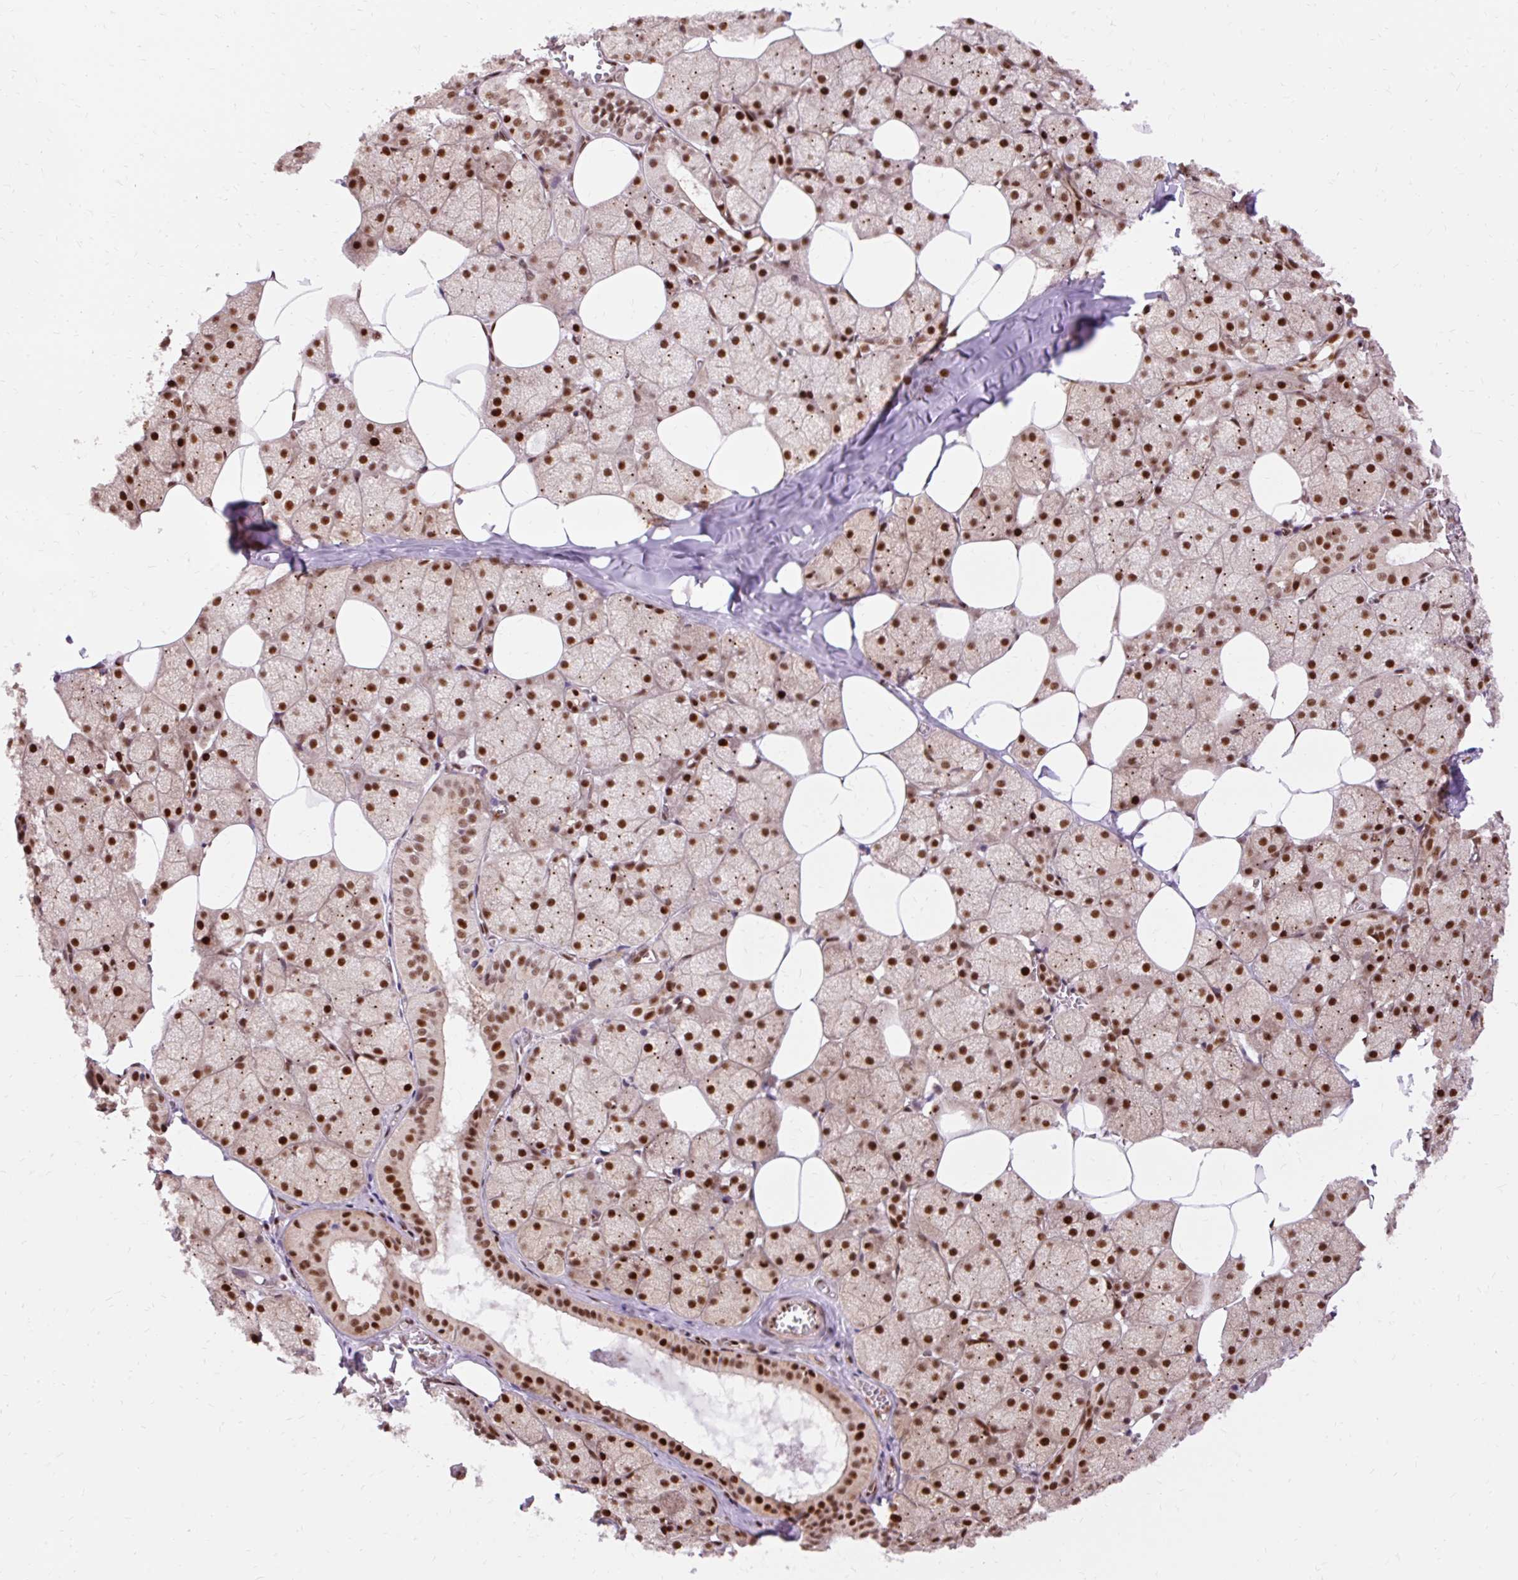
{"staining": {"intensity": "strong", "quantity": ">75%", "location": "nuclear"}, "tissue": "salivary gland", "cell_type": "Glandular cells", "image_type": "normal", "snomed": [{"axis": "morphology", "description": "Normal tissue, NOS"}, {"axis": "topography", "description": "Salivary gland"}, {"axis": "topography", "description": "Peripheral nerve tissue"}], "caption": "Glandular cells reveal high levels of strong nuclear positivity in approximately >75% of cells in unremarkable salivary gland.", "gene": "MECOM", "patient": {"sex": "male", "age": 38}}